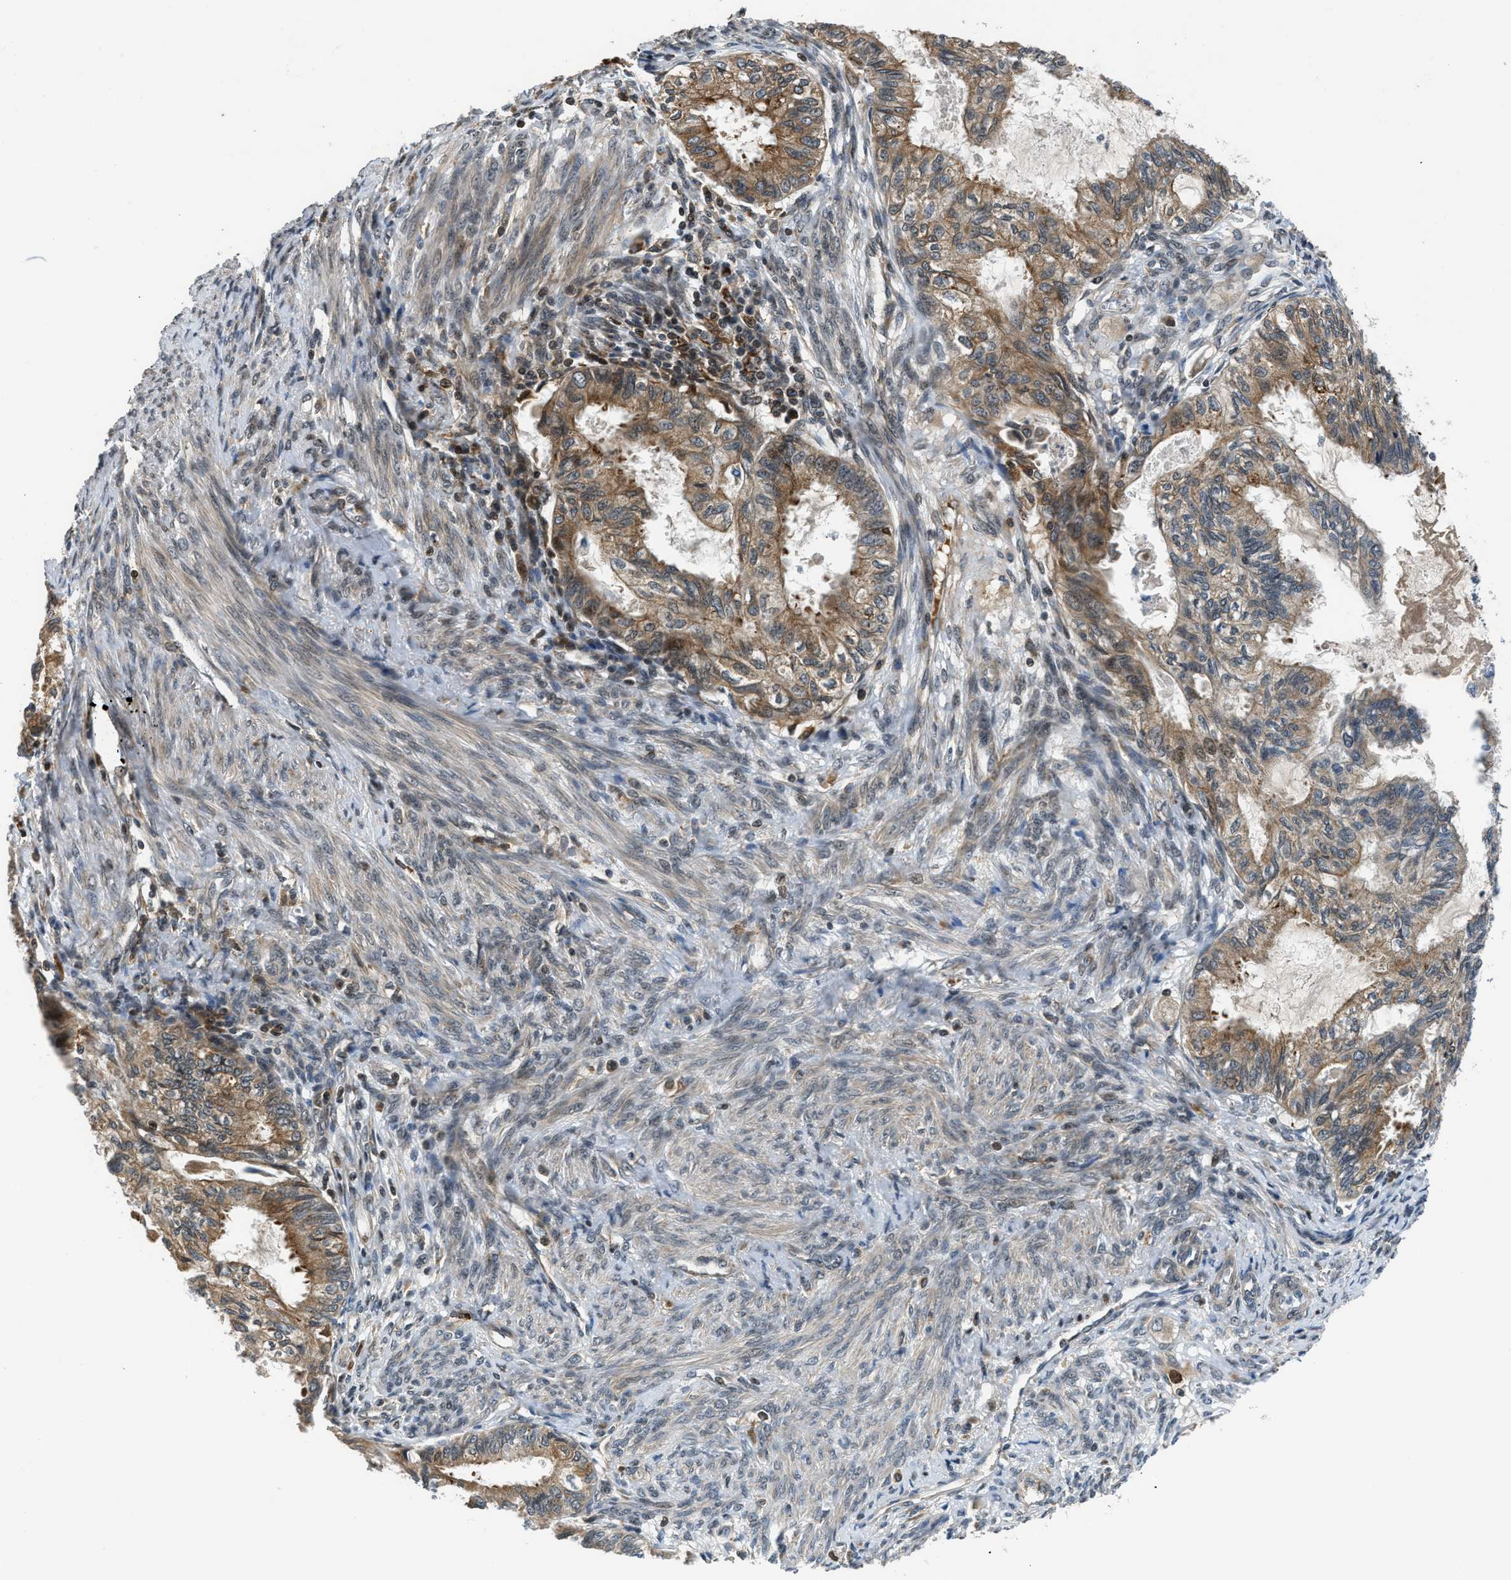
{"staining": {"intensity": "moderate", "quantity": ">75%", "location": "cytoplasmic/membranous,nuclear"}, "tissue": "cervical cancer", "cell_type": "Tumor cells", "image_type": "cancer", "snomed": [{"axis": "morphology", "description": "Normal tissue, NOS"}, {"axis": "morphology", "description": "Adenocarcinoma, NOS"}, {"axis": "topography", "description": "Cervix"}, {"axis": "topography", "description": "Endometrium"}], "caption": "Immunohistochemistry photomicrograph of neoplastic tissue: cervical cancer stained using immunohistochemistry (IHC) displays medium levels of moderate protein expression localized specifically in the cytoplasmic/membranous and nuclear of tumor cells, appearing as a cytoplasmic/membranous and nuclear brown color.", "gene": "RETREG3", "patient": {"sex": "female", "age": 86}}